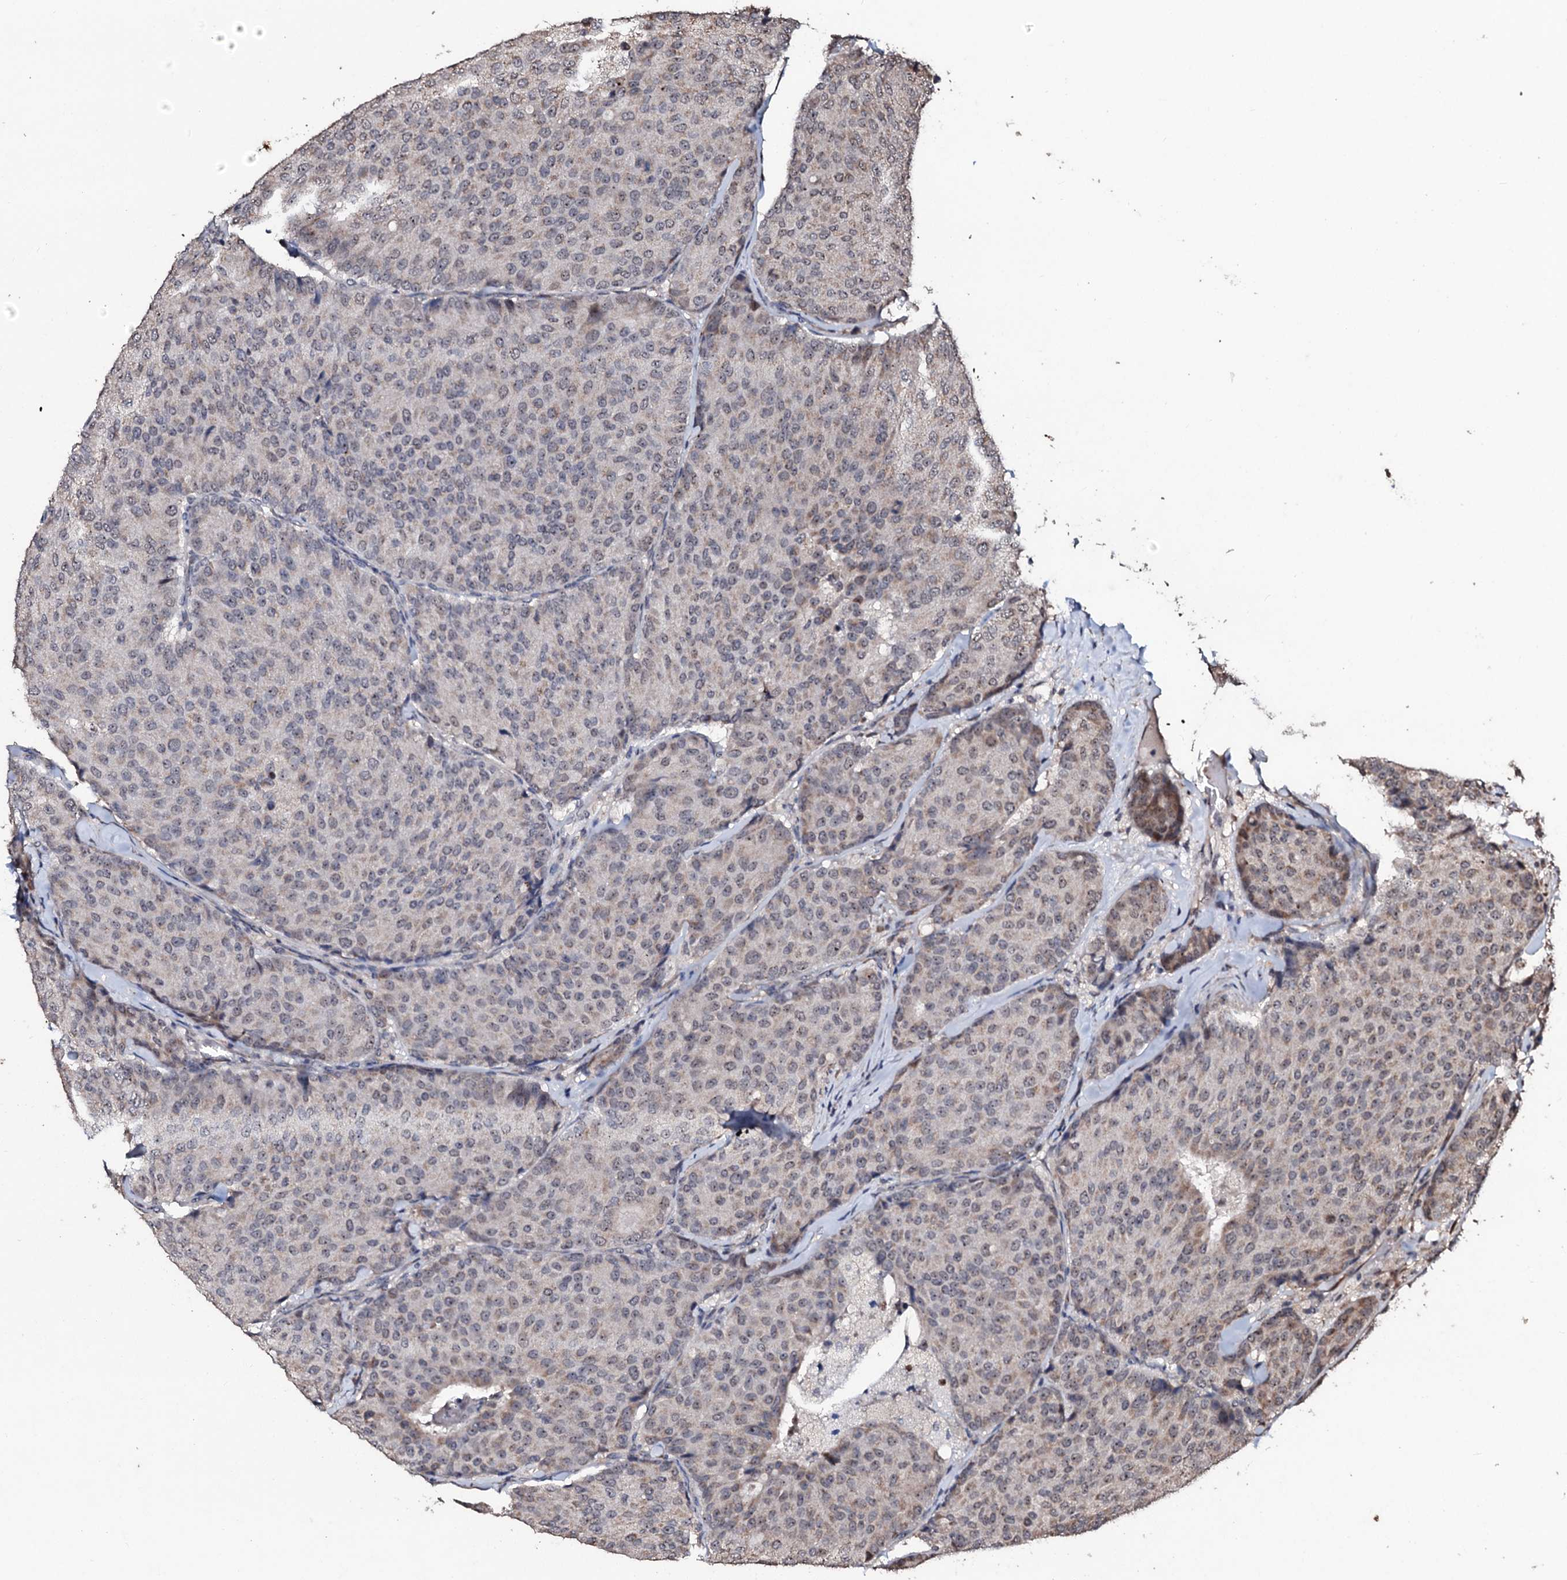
{"staining": {"intensity": "weak", "quantity": "25%-75%", "location": "cytoplasmic/membranous,nuclear"}, "tissue": "breast cancer", "cell_type": "Tumor cells", "image_type": "cancer", "snomed": [{"axis": "morphology", "description": "Duct carcinoma"}, {"axis": "topography", "description": "Breast"}], "caption": "Intraductal carcinoma (breast) stained with IHC displays weak cytoplasmic/membranous and nuclear staining in about 25%-75% of tumor cells. (Stains: DAB (3,3'-diaminobenzidine) in brown, nuclei in blue, Microscopy: brightfield microscopy at high magnification).", "gene": "SUPT7L", "patient": {"sex": "female", "age": 75}}